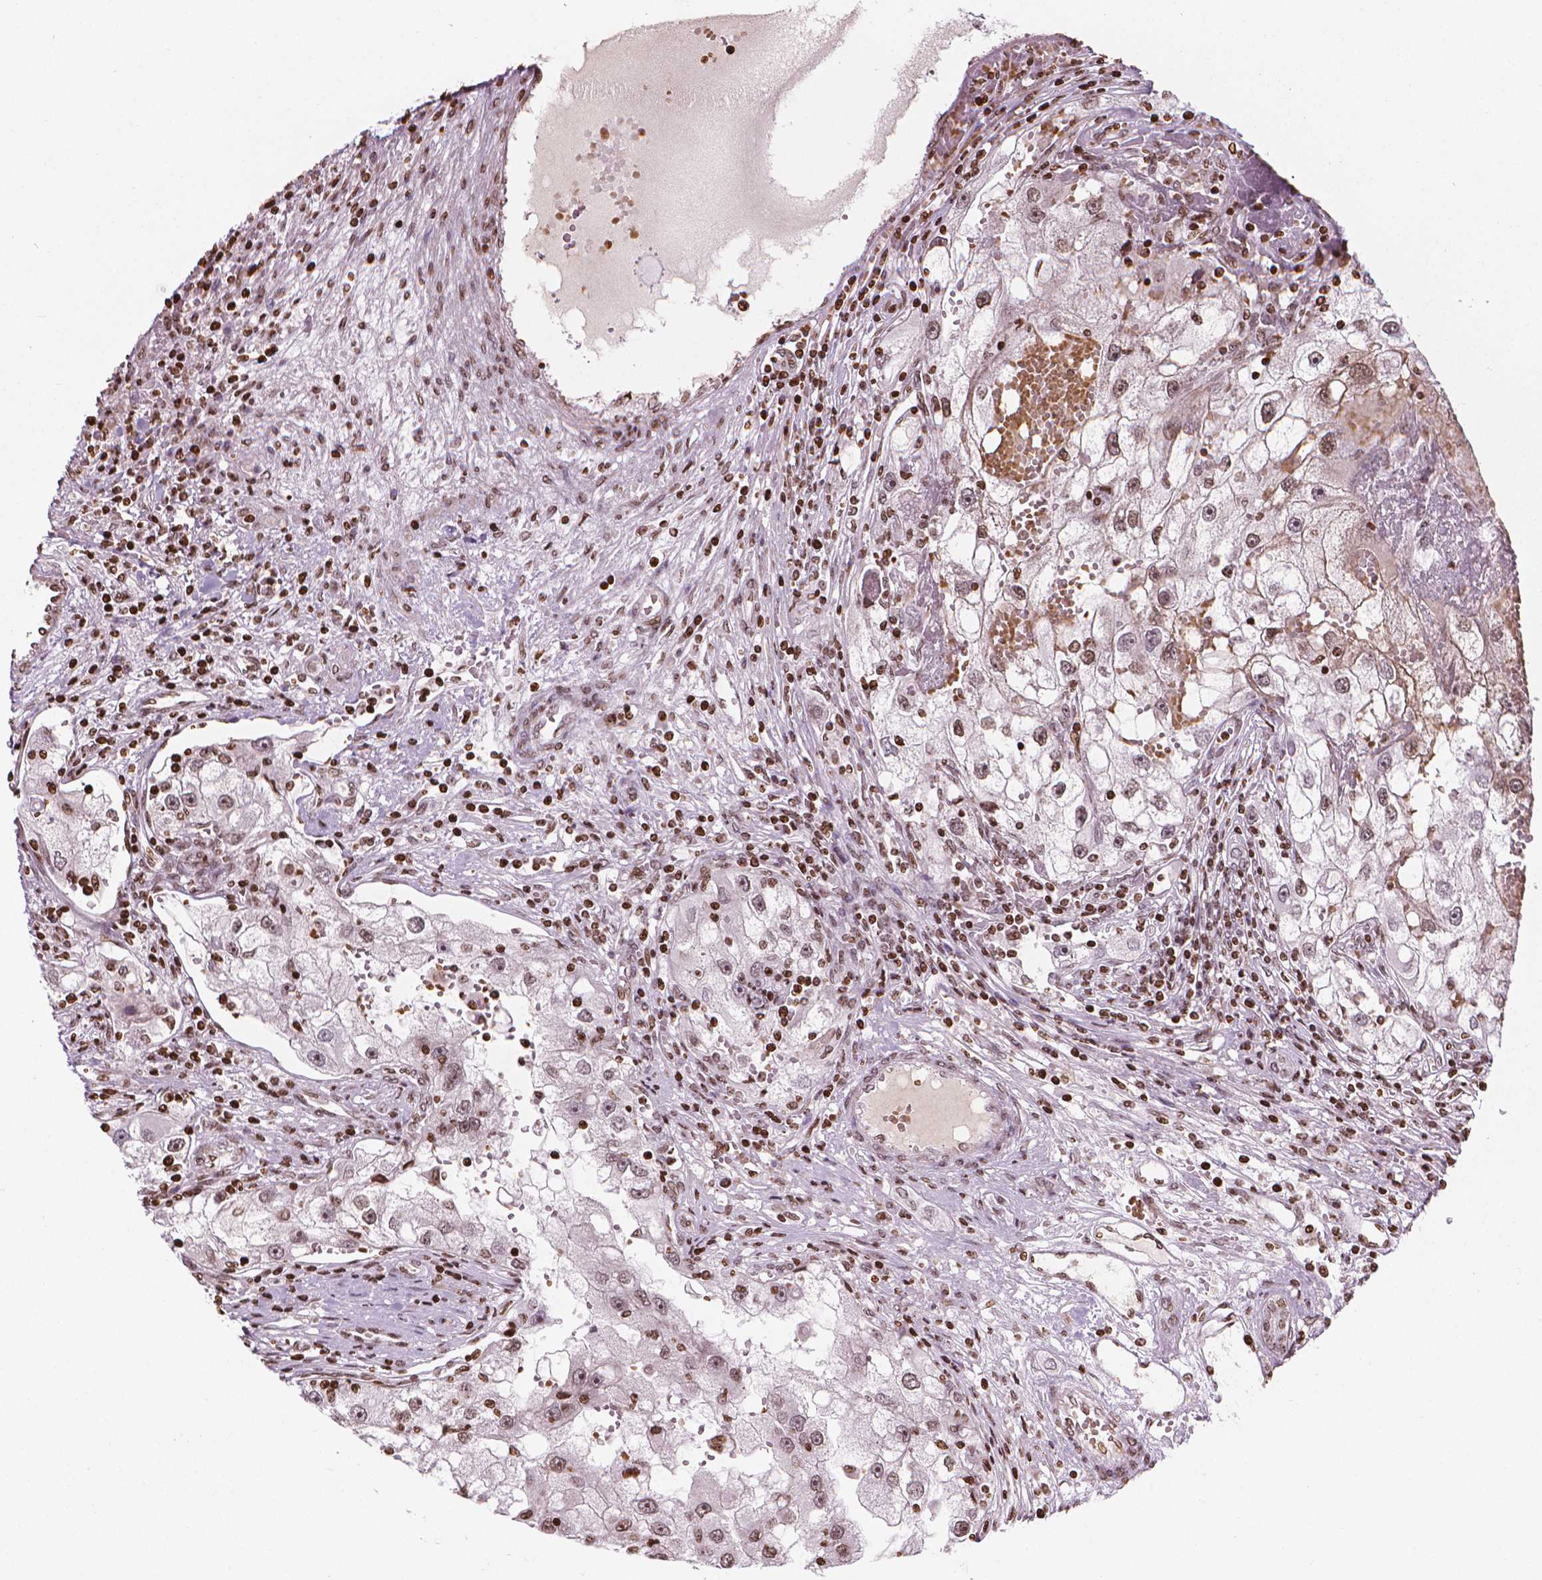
{"staining": {"intensity": "moderate", "quantity": "25%-75%", "location": "nuclear"}, "tissue": "renal cancer", "cell_type": "Tumor cells", "image_type": "cancer", "snomed": [{"axis": "morphology", "description": "Adenocarcinoma, NOS"}, {"axis": "topography", "description": "Kidney"}], "caption": "Immunohistochemistry (IHC) photomicrograph of neoplastic tissue: renal adenocarcinoma stained using immunohistochemistry reveals medium levels of moderate protein expression localized specifically in the nuclear of tumor cells, appearing as a nuclear brown color.", "gene": "PIP4K2A", "patient": {"sex": "male", "age": 63}}